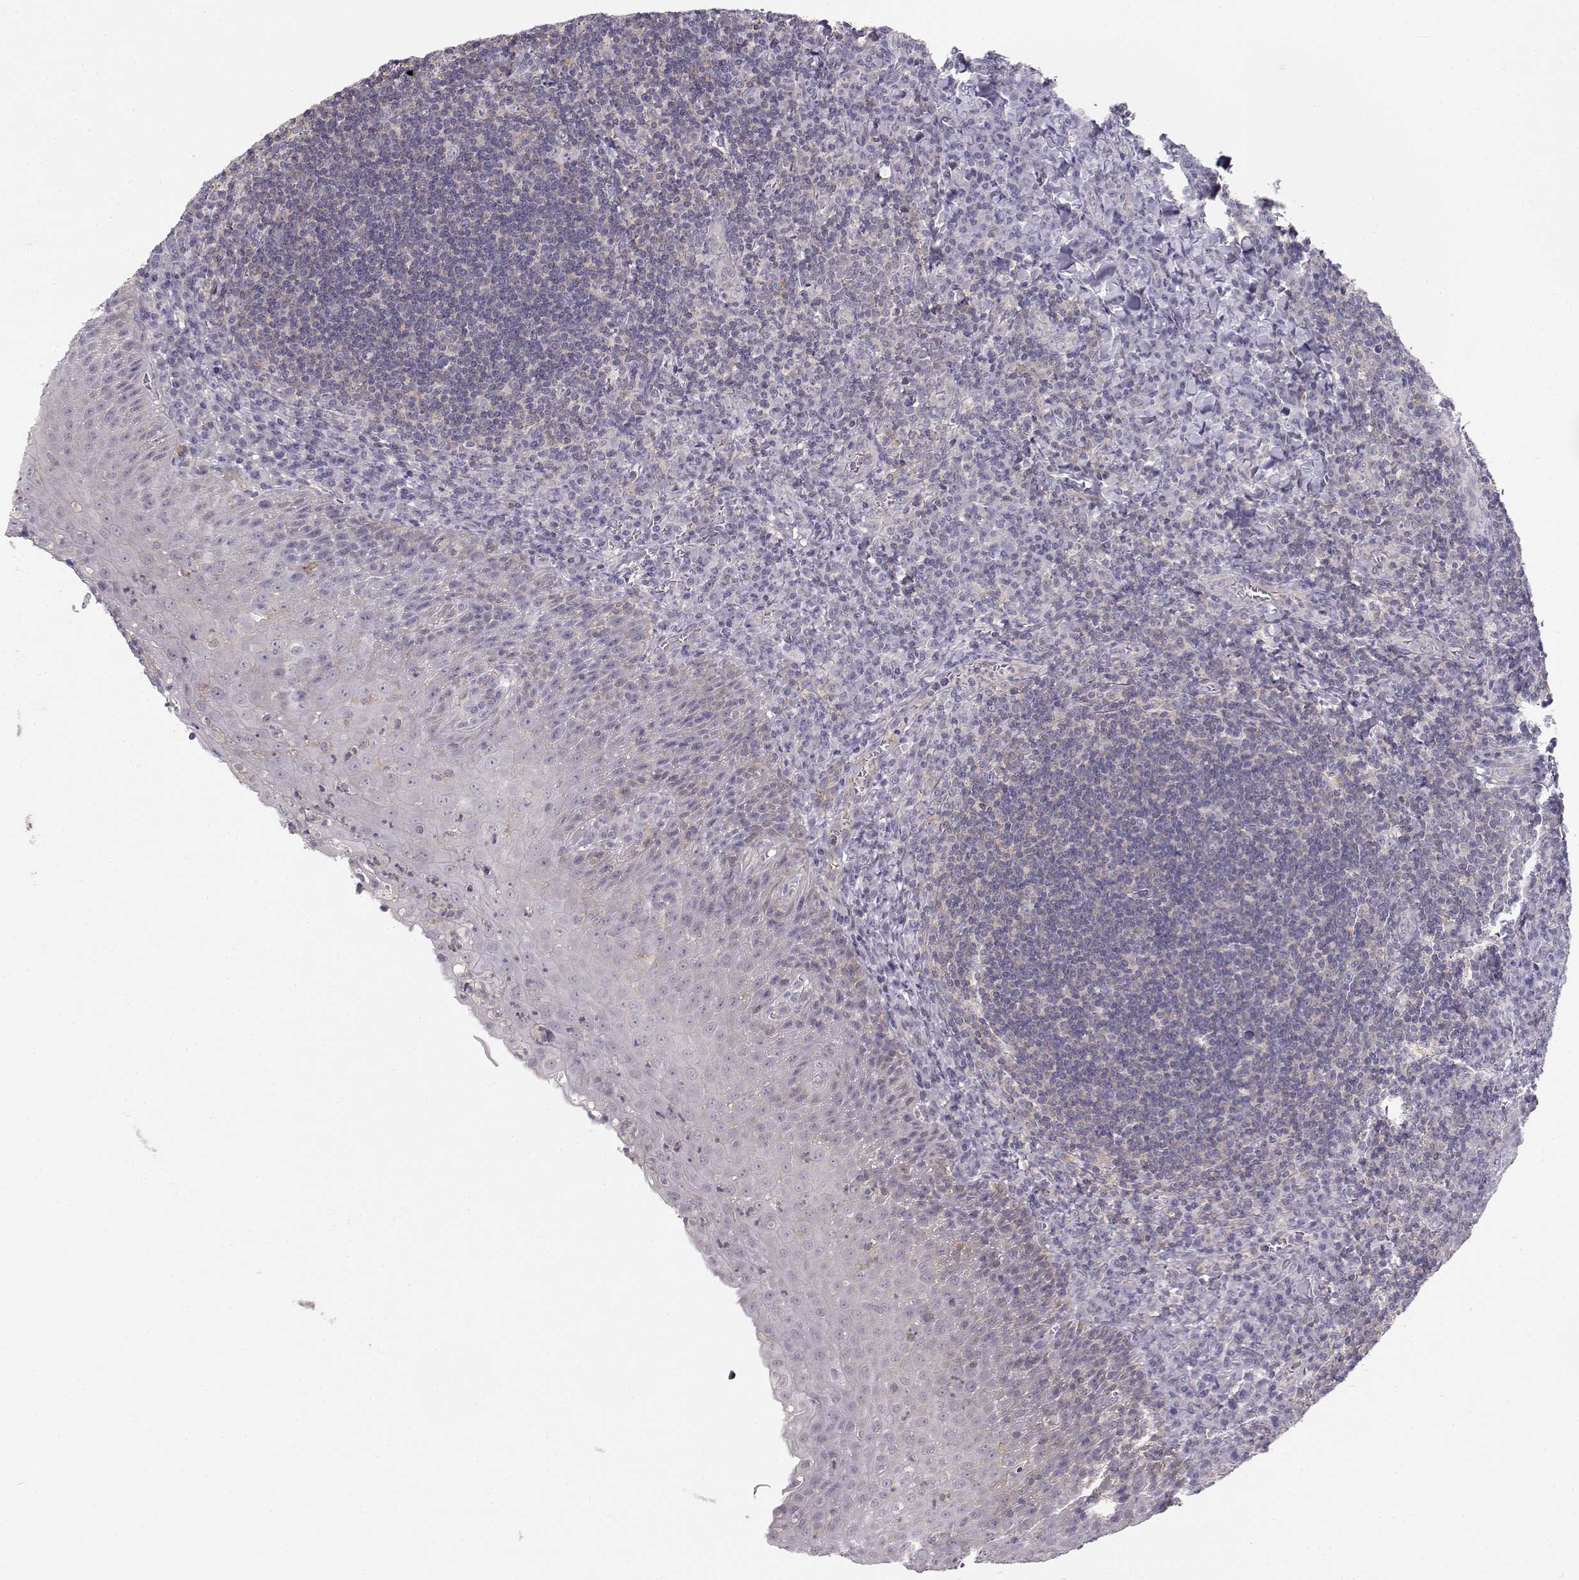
{"staining": {"intensity": "weak", "quantity": "<25%", "location": "cytoplasmic/membranous"}, "tissue": "tonsil", "cell_type": "Germinal center cells", "image_type": "normal", "snomed": [{"axis": "morphology", "description": "Normal tissue, NOS"}, {"axis": "morphology", "description": "Inflammation, NOS"}, {"axis": "topography", "description": "Tonsil"}], "caption": "This micrograph is of normal tonsil stained with IHC to label a protein in brown with the nuclei are counter-stained blue. There is no positivity in germinal center cells. (DAB (3,3'-diaminobenzidine) IHC visualized using brightfield microscopy, high magnification).", "gene": "DAPL1", "patient": {"sex": "female", "age": 31}}